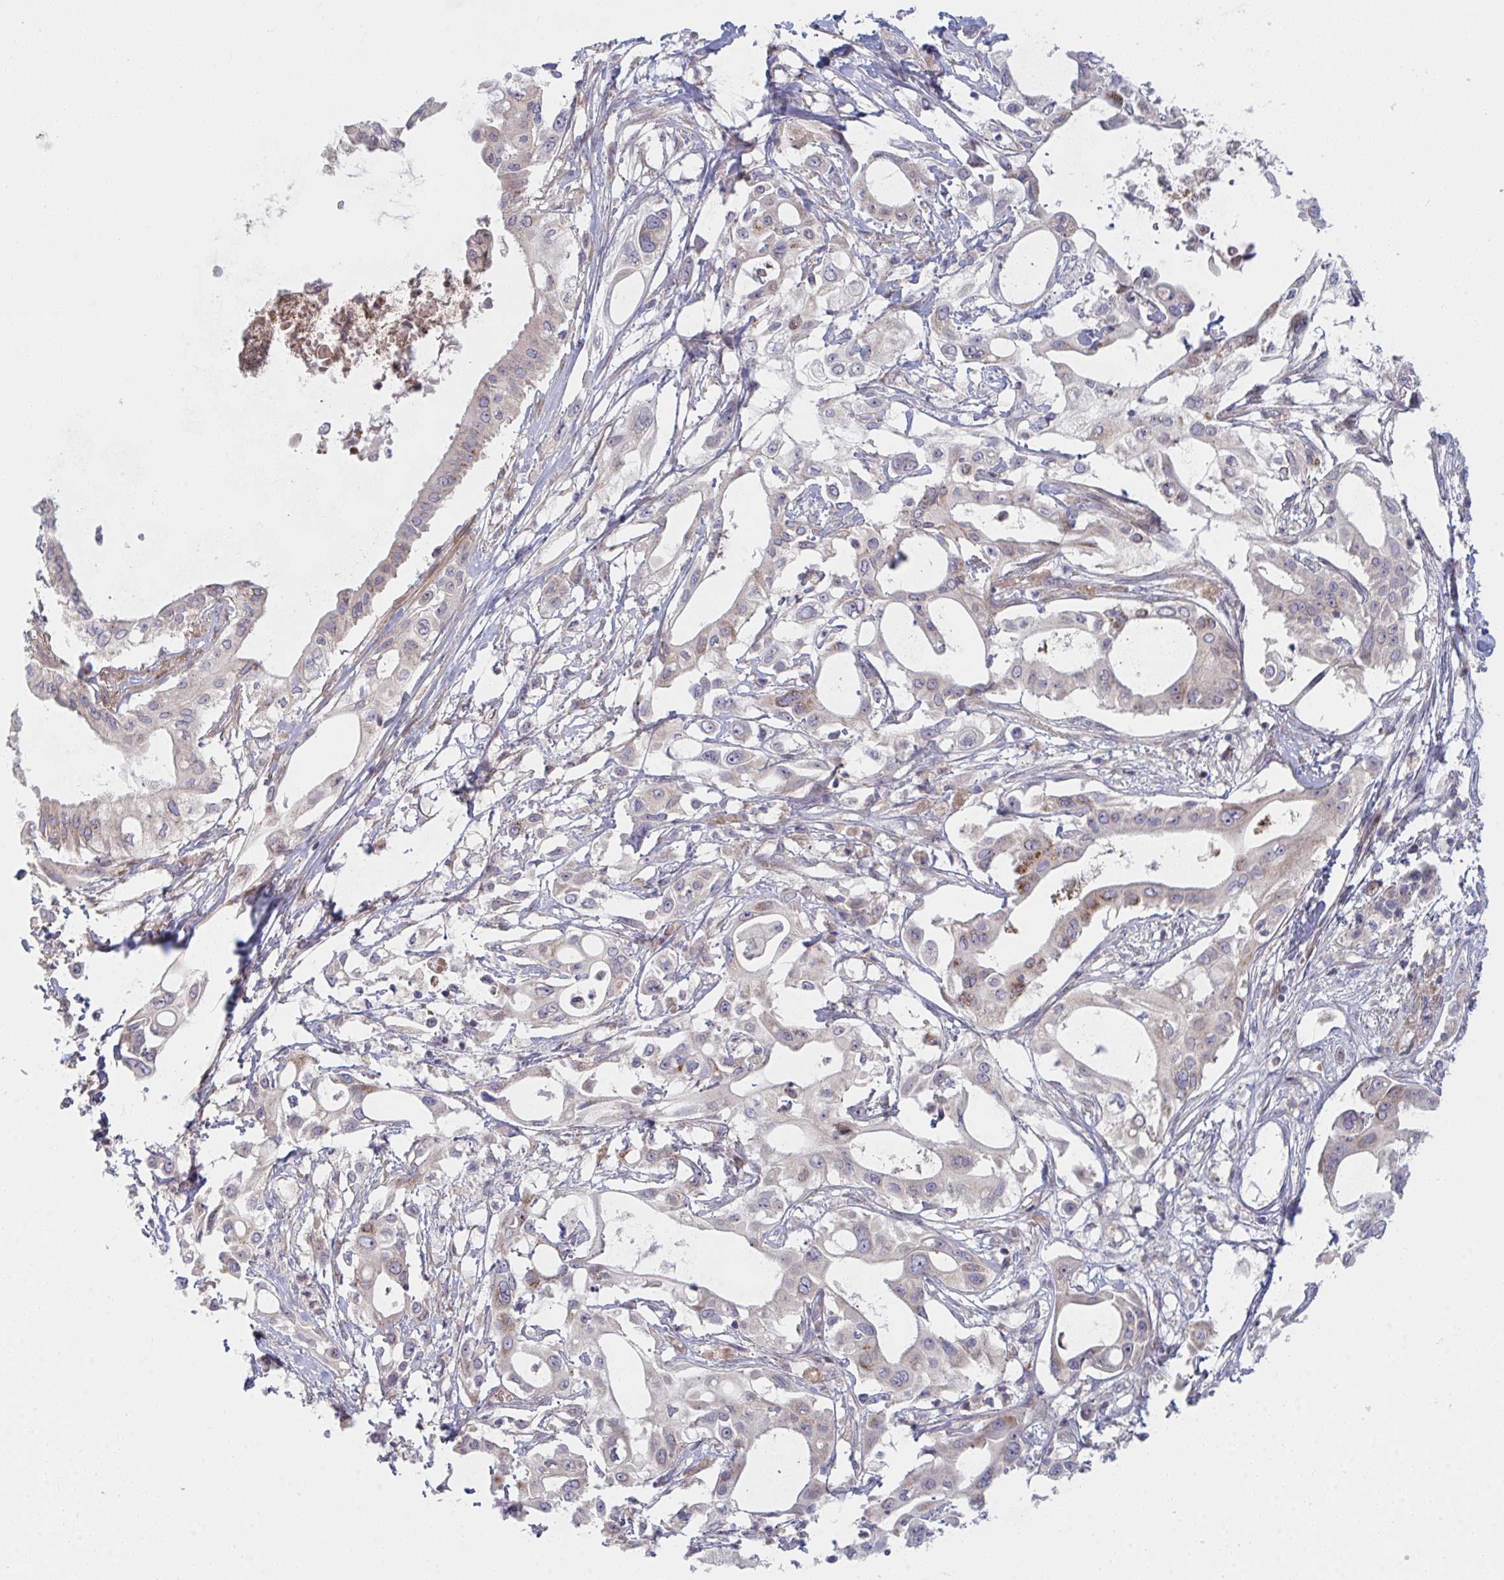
{"staining": {"intensity": "weak", "quantity": "<25%", "location": "cytoplasmic/membranous"}, "tissue": "pancreatic cancer", "cell_type": "Tumor cells", "image_type": "cancer", "snomed": [{"axis": "morphology", "description": "Adenocarcinoma, NOS"}, {"axis": "topography", "description": "Pancreas"}], "caption": "DAB immunohistochemical staining of pancreatic adenocarcinoma demonstrates no significant positivity in tumor cells.", "gene": "TNFSF4", "patient": {"sex": "female", "age": 68}}